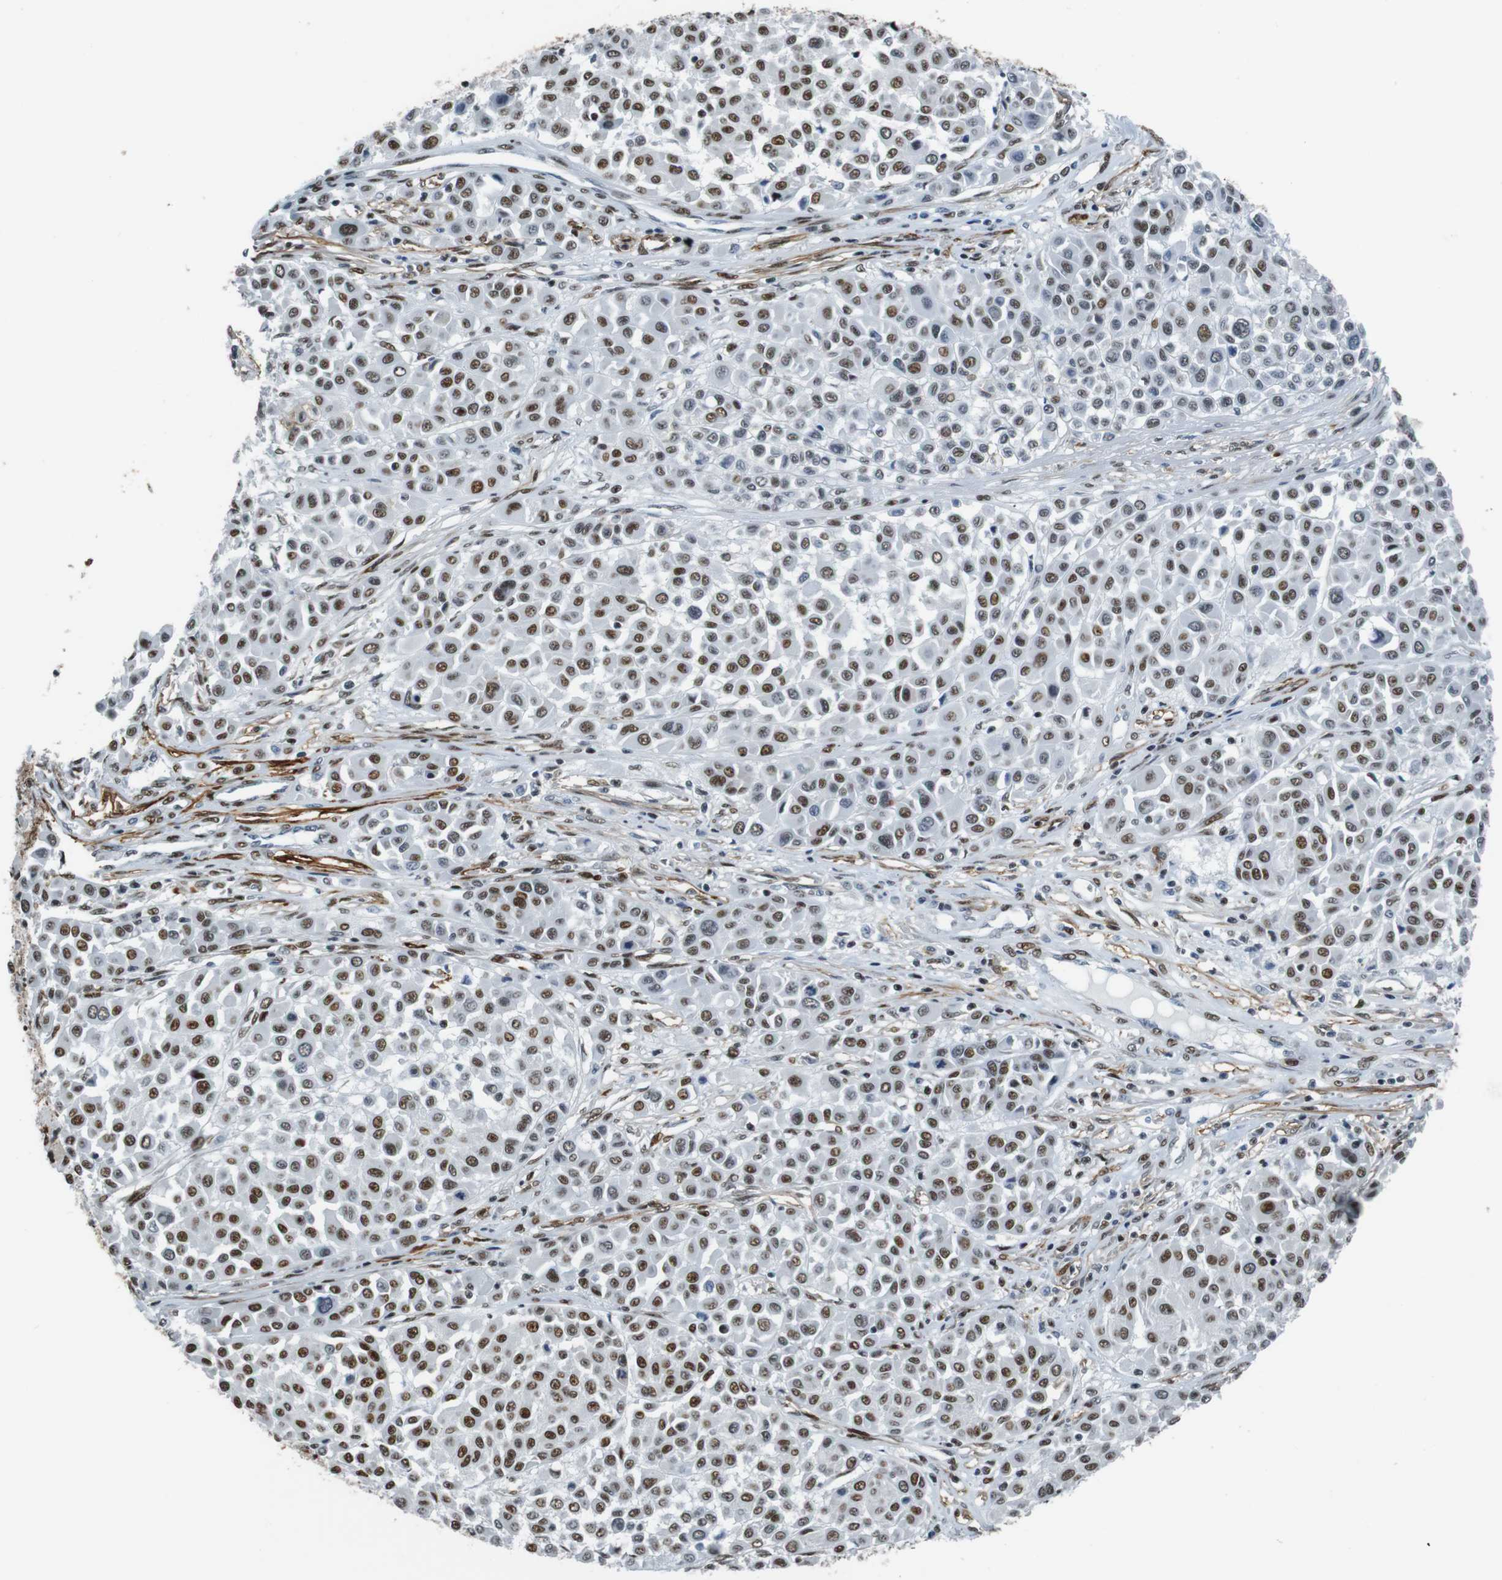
{"staining": {"intensity": "moderate", "quantity": "25%-75%", "location": "nuclear"}, "tissue": "melanoma", "cell_type": "Tumor cells", "image_type": "cancer", "snomed": [{"axis": "morphology", "description": "Malignant melanoma, Metastatic site"}, {"axis": "topography", "description": "Soft tissue"}], "caption": "Malignant melanoma (metastatic site) was stained to show a protein in brown. There is medium levels of moderate nuclear expression in approximately 25%-75% of tumor cells.", "gene": "HEXIM1", "patient": {"sex": "male", "age": 41}}